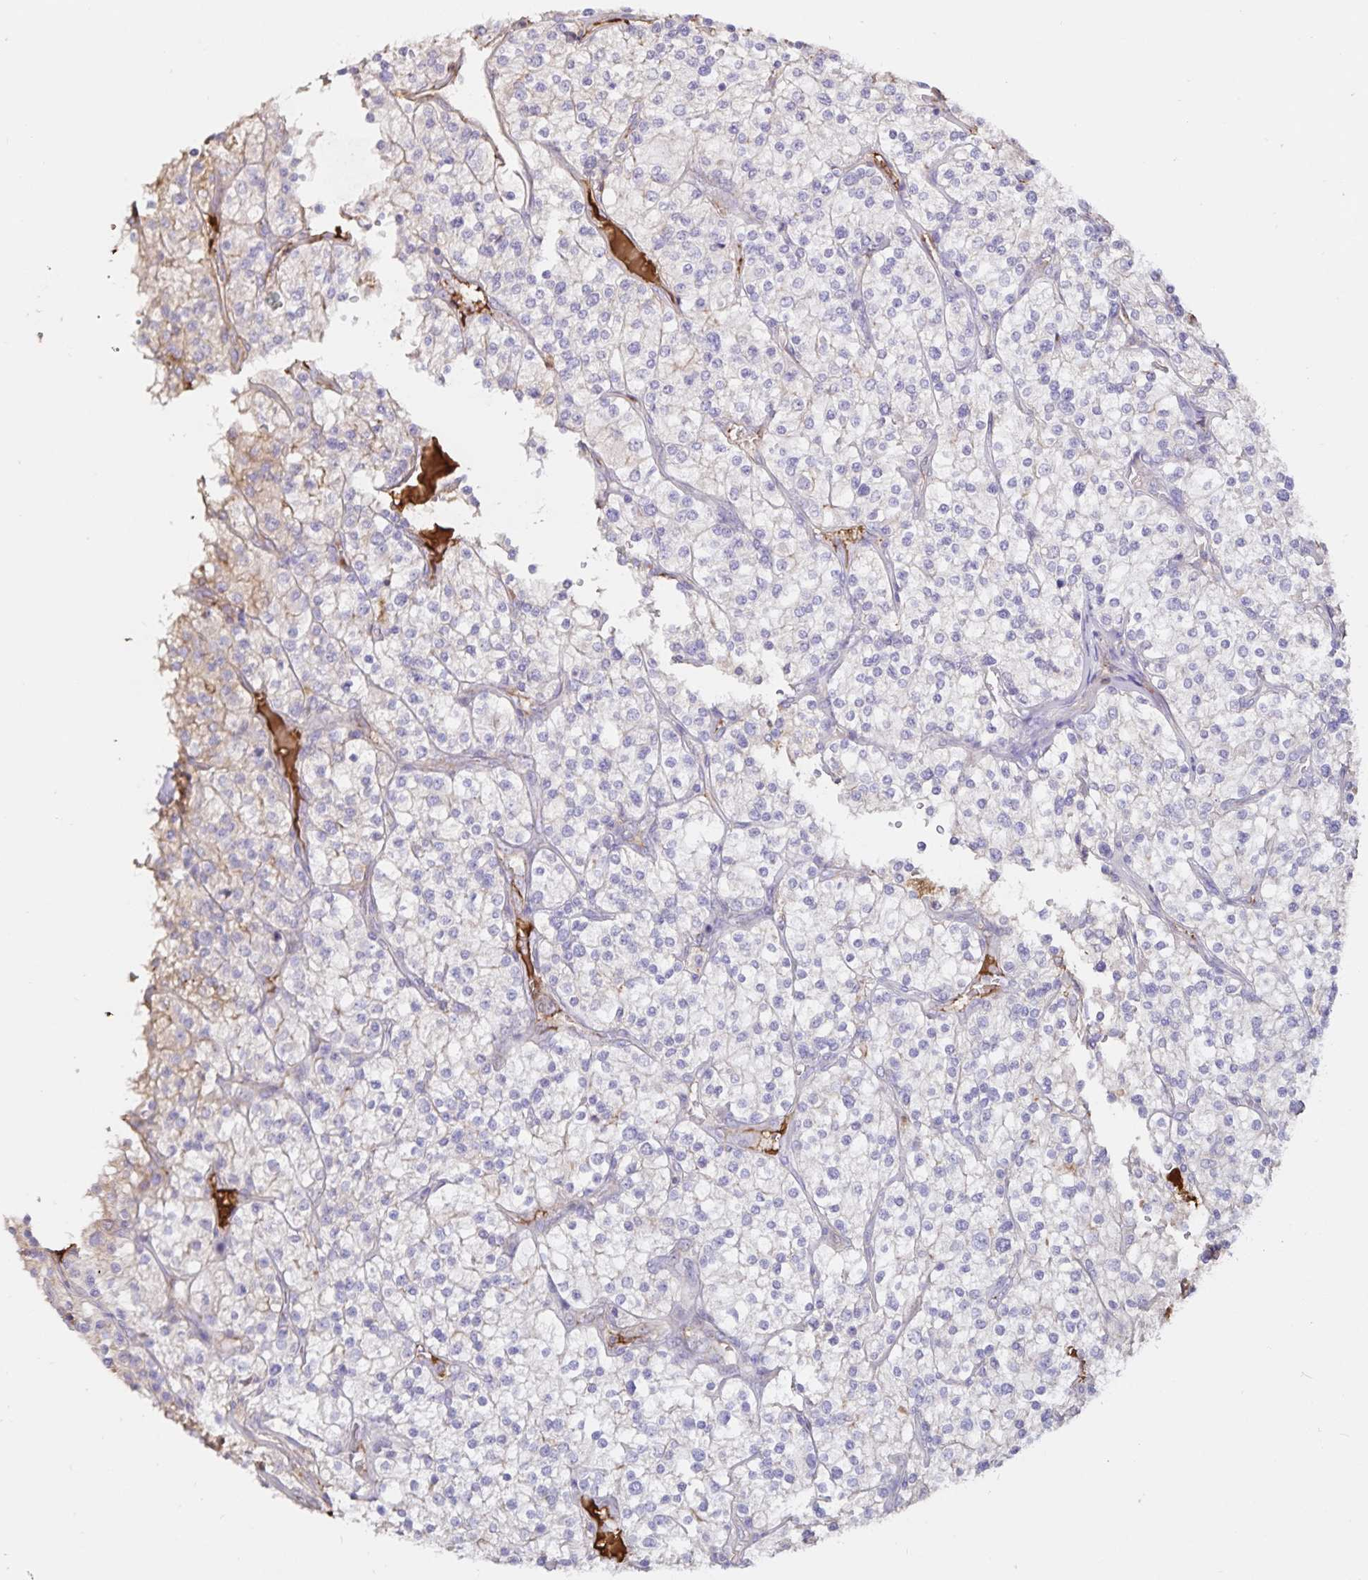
{"staining": {"intensity": "negative", "quantity": "none", "location": "none"}, "tissue": "renal cancer", "cell_type": "Tumor cells", "image_type": "cancer", "snomed": [{"axis": "morphology", "description": "Adenocarcinoma, NOS"}, {"axis": "topography", "description": "Kidney"}], "caption": "Tumor cells are negative for protein expression in human renal cancer. The staining was performed using DAB (3,3'-diaminobenzidine) to visualize the protein expression in brown, while the nuclei were stained in blue with hematoxylin (Magnification: 20x).", "gene": "FGG", "patient": {"sex": "male", "age": 80}}